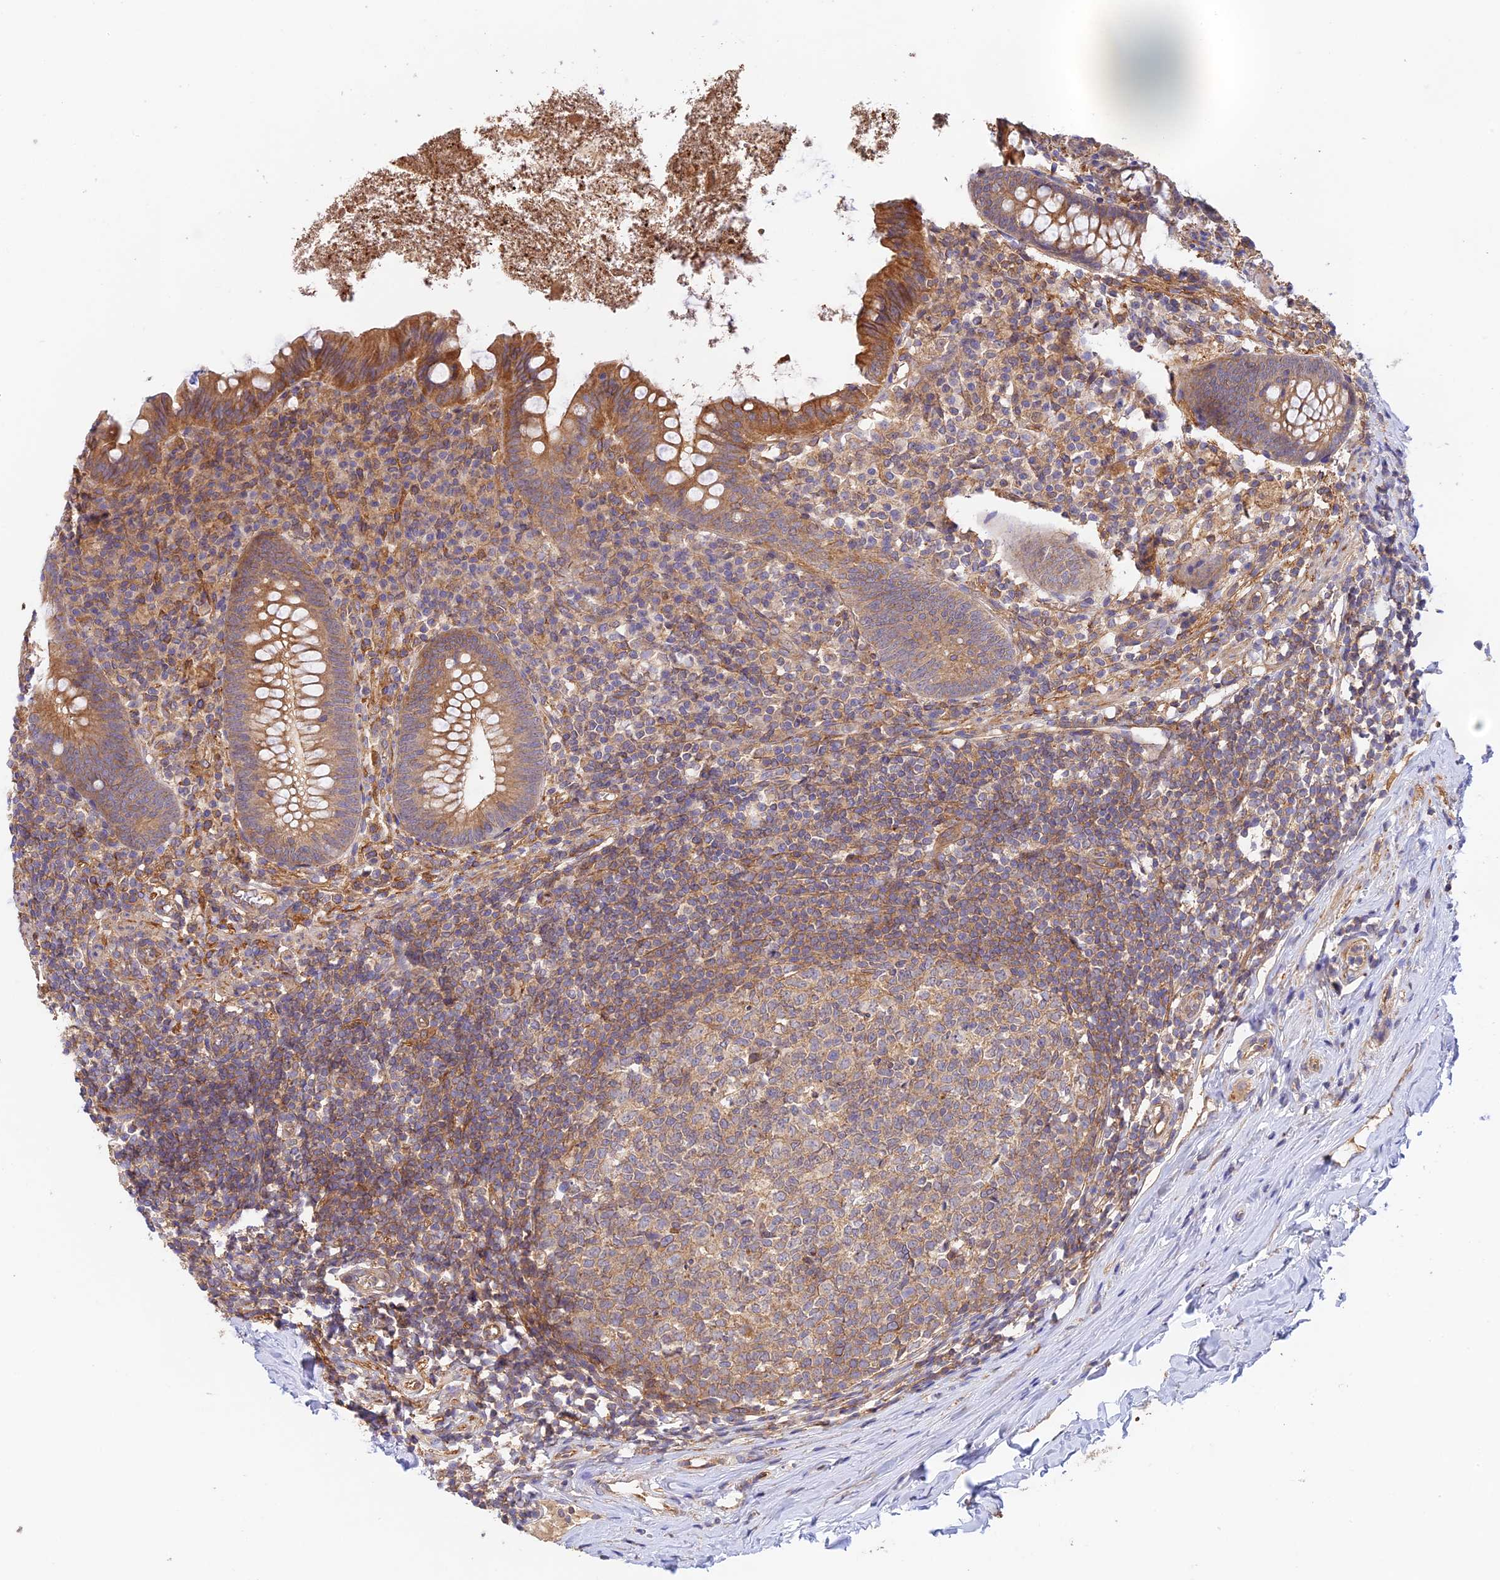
{"staining": {"intensity": "moderate", "quantity": ">75%", "location": "cytoplasmic/membranous"}, "tissue": "appendix", "cell_type": "Glandular cells", "image_type": "normal", "snomed": [{"axis": "morphology", "description": "Normal tissue, NOS"}, {"axis": "topography", "description": "Appendix"}], "caption": "DAB immunohistochemical staining of benign appendix displays moderate cytoplasmic/membranous protein expression in approximately >75% of glandular cells.", "gene": "MYO9A", "patient": {"sex": "female", "age": 51}}